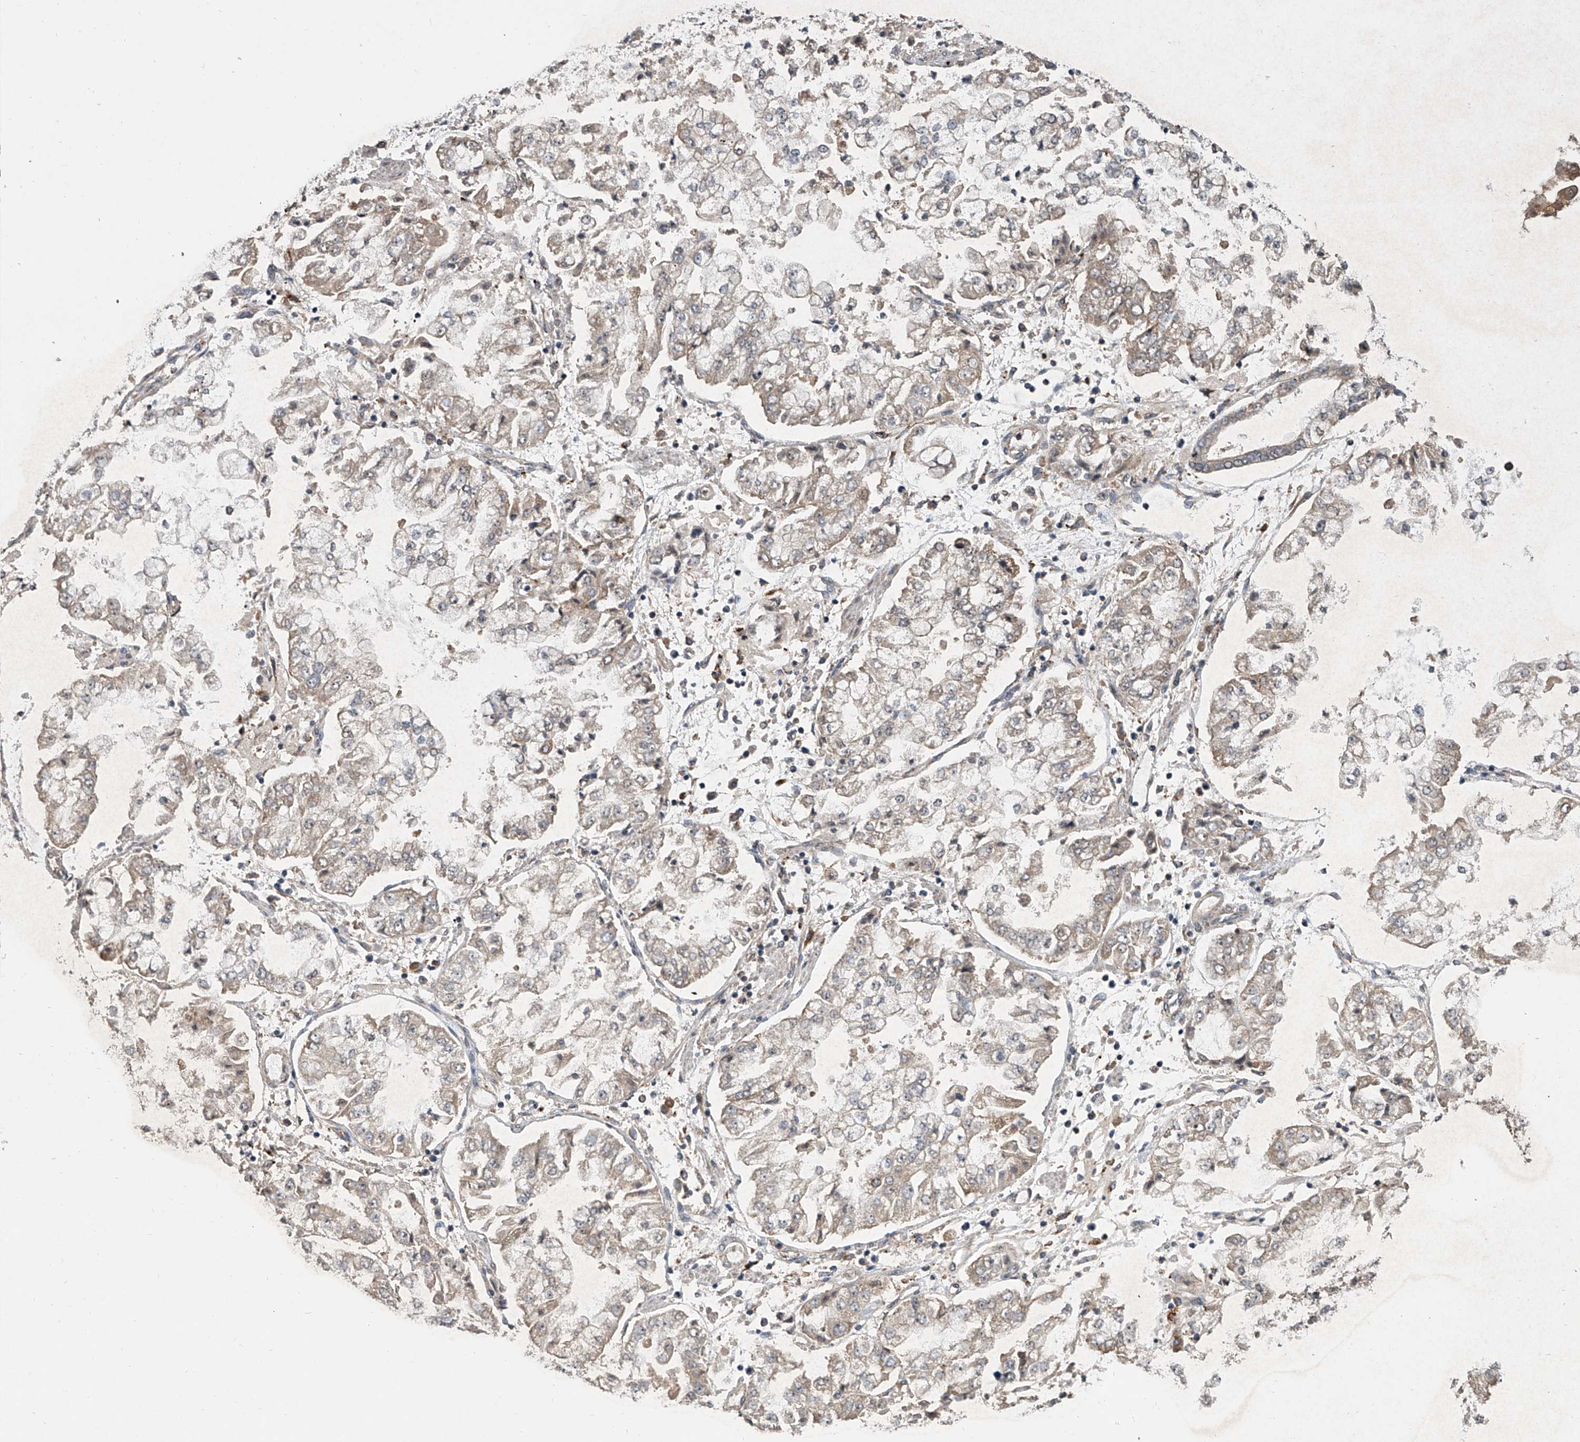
{"staining": {"intensity": "weak", "quantity": "25%-75%", "location": "cytoplasmic/membranous"}, "tissue": "stomach cancer", "cell_type": "Tumor cells", "image_type": "cancer", "snomed": [{"axis": "morphology", "description": "Adenocarcinoma, NOS"}, {"axis": "topography", "description": "Stomach"}], "caption": "Stomach cancer (adenocarcinoma) stained for a protein (brown) displays weak cytoplasmic/membranous positive positivity in approximately 25%-75% of tumor cells.", "gene": "GEMIN8", "patient": {"sex": "male", "age": 76}}